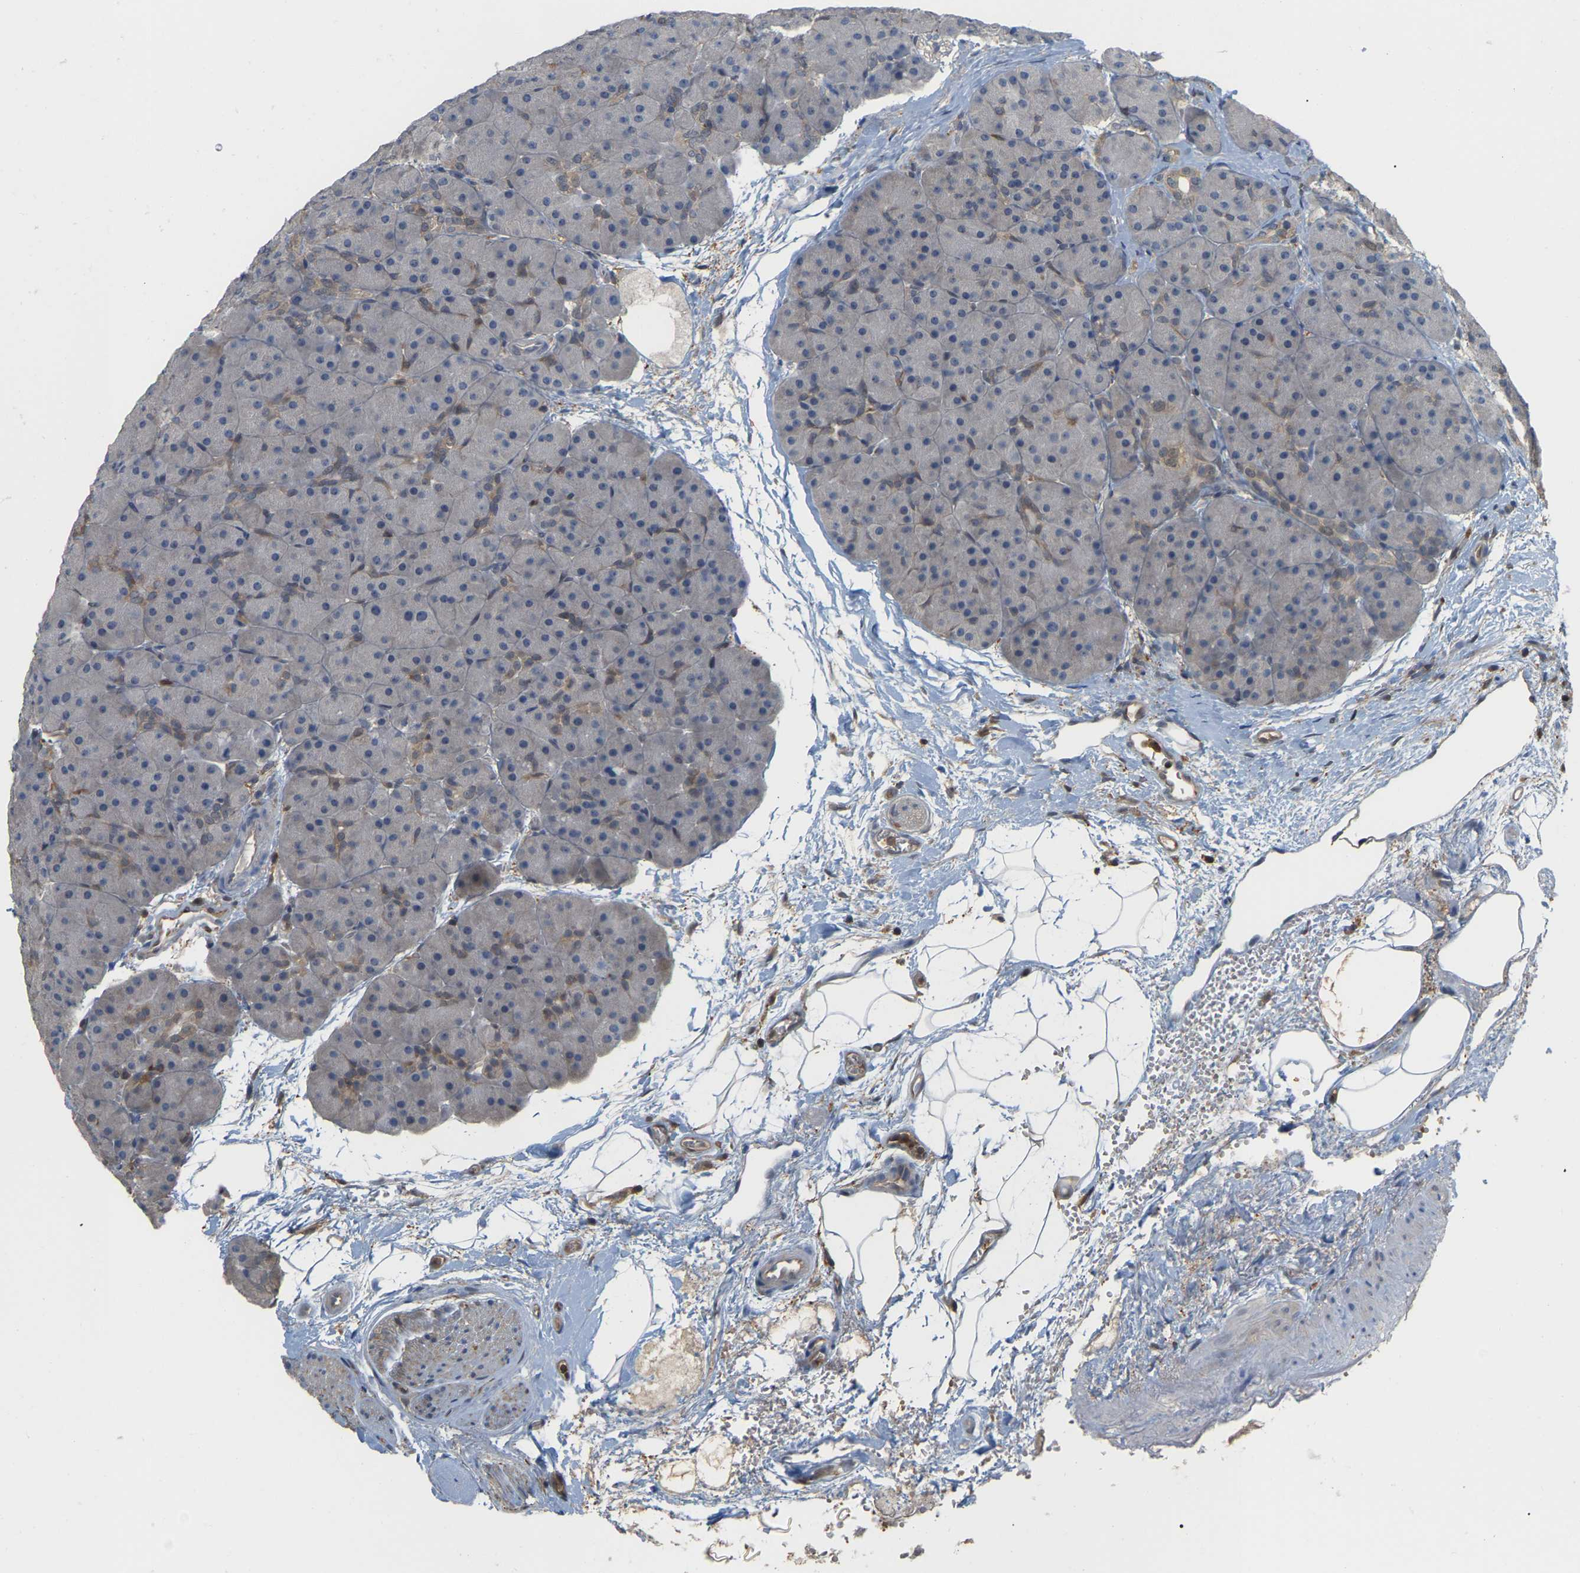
{"staining": {"intensity": "moderate", "quantity": "<25%", "location": "cytoplasmic/membranous"}, "tissue": "pancreas", "cell_type": "Exocrine glandular cells", "image_type": "normal", "snomed": [{"axis": "morphology", "description": "Normal tissue, NOS"}, {"axis": "topography", "description": "Pancreas"}], "caption": "Protein staining reveals moderate cytoplasmic/membranous expression in approximately <25% of exocrine glandular cells in unremarkable pancreas. The staining was performed using DAB, with brown indicating positive protein expression. Nuclei are stained blue with hematoxylin.", "gene": "MTPN", "patient": {"sex": "male", "age": 66}}